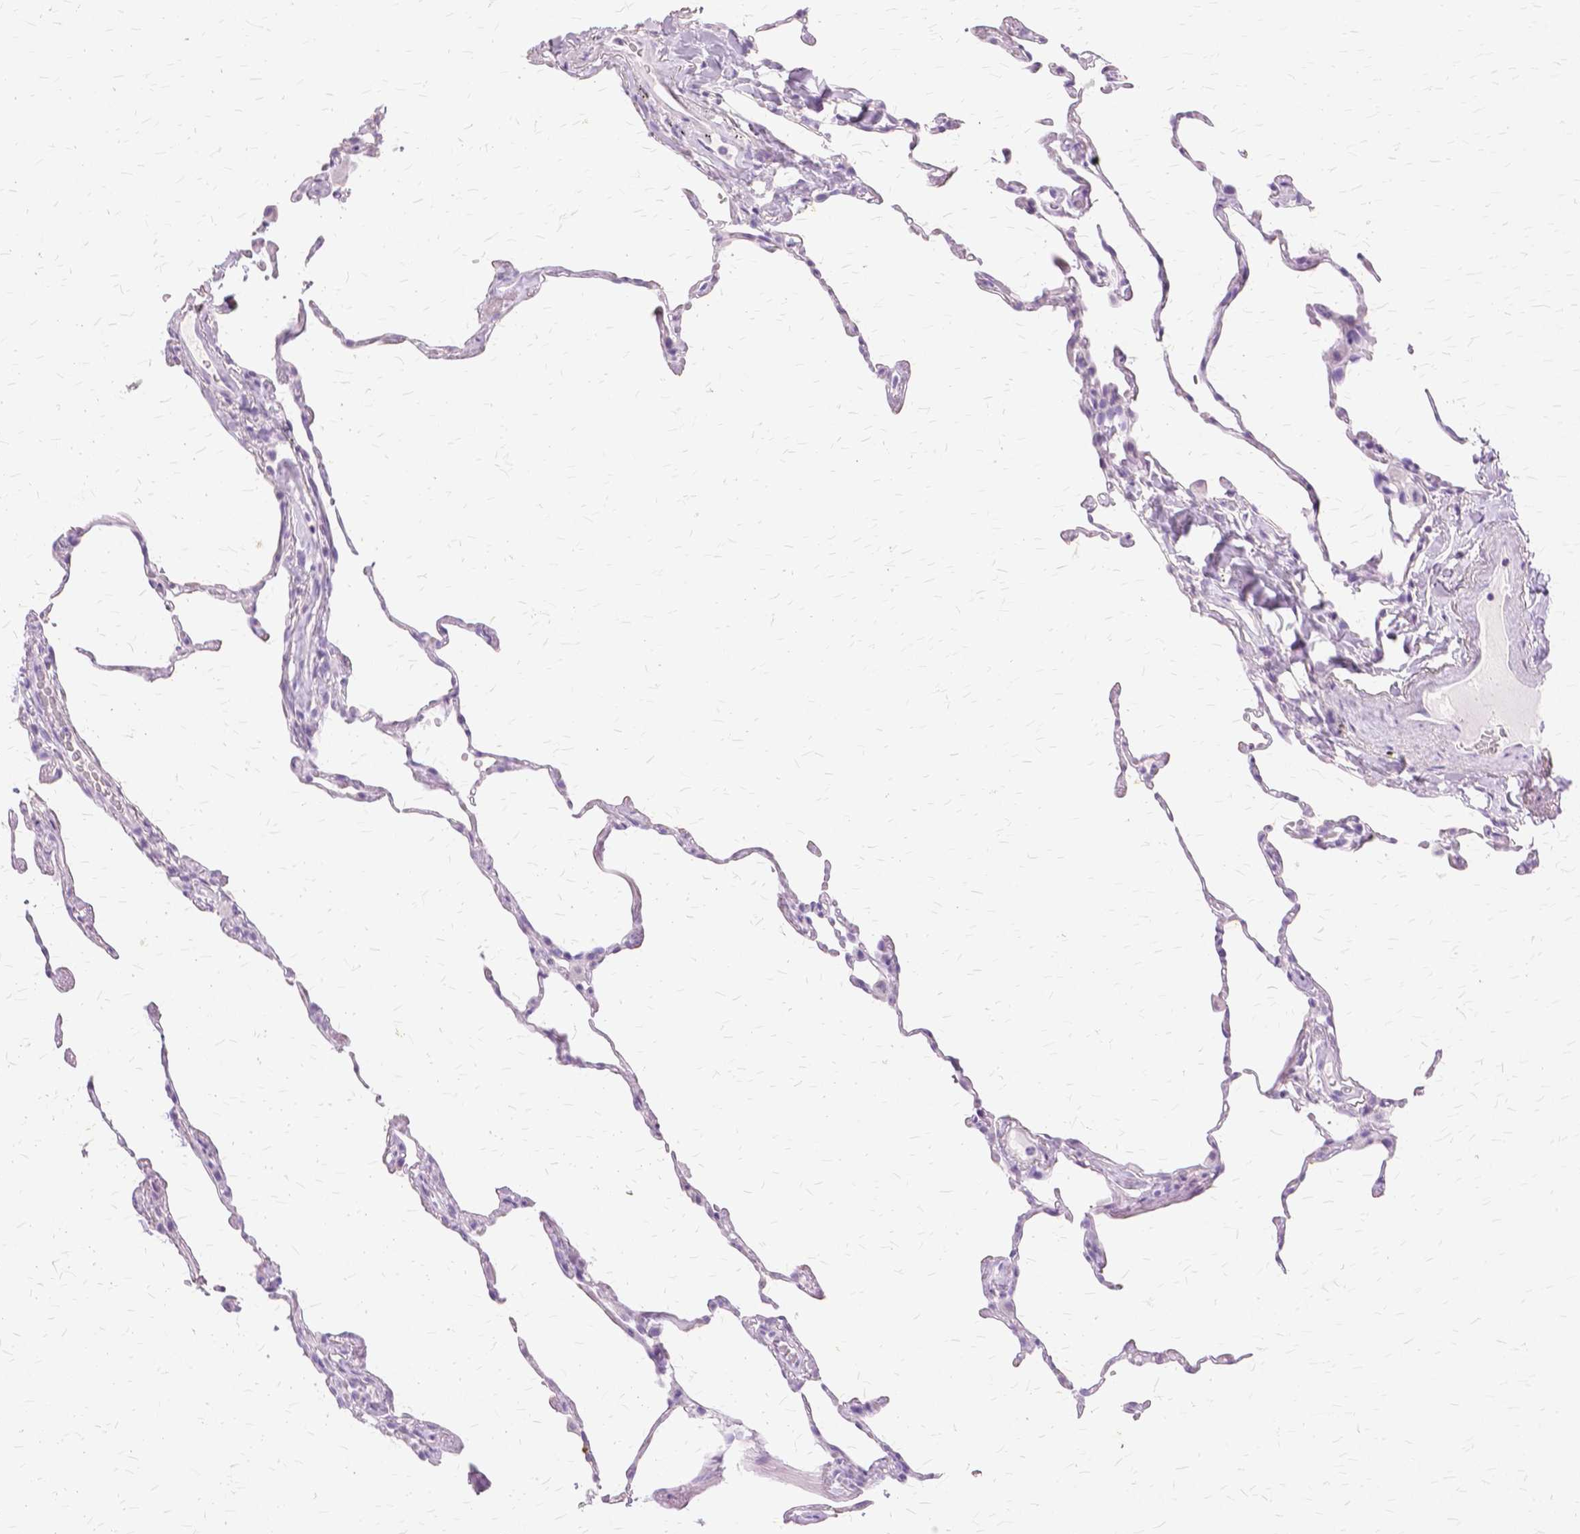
{"staining": {"intensity": "negative", "quantity": "none", "location": "none"}, "tissue": "lung", "cell_type": "Alveolar cells", "image_type": "normal", "snomed": [{"axis": "morphology", "description": "Normal tissue, NOS"}, {"axis": "topography", "description": "Lung"}], "caption": "Lung stained for a protein using immunohistochemistry (IHC) displays no staining alveolar cells.", "gene": "TGM1", "patient": {"sex": "female", "age": 57}}